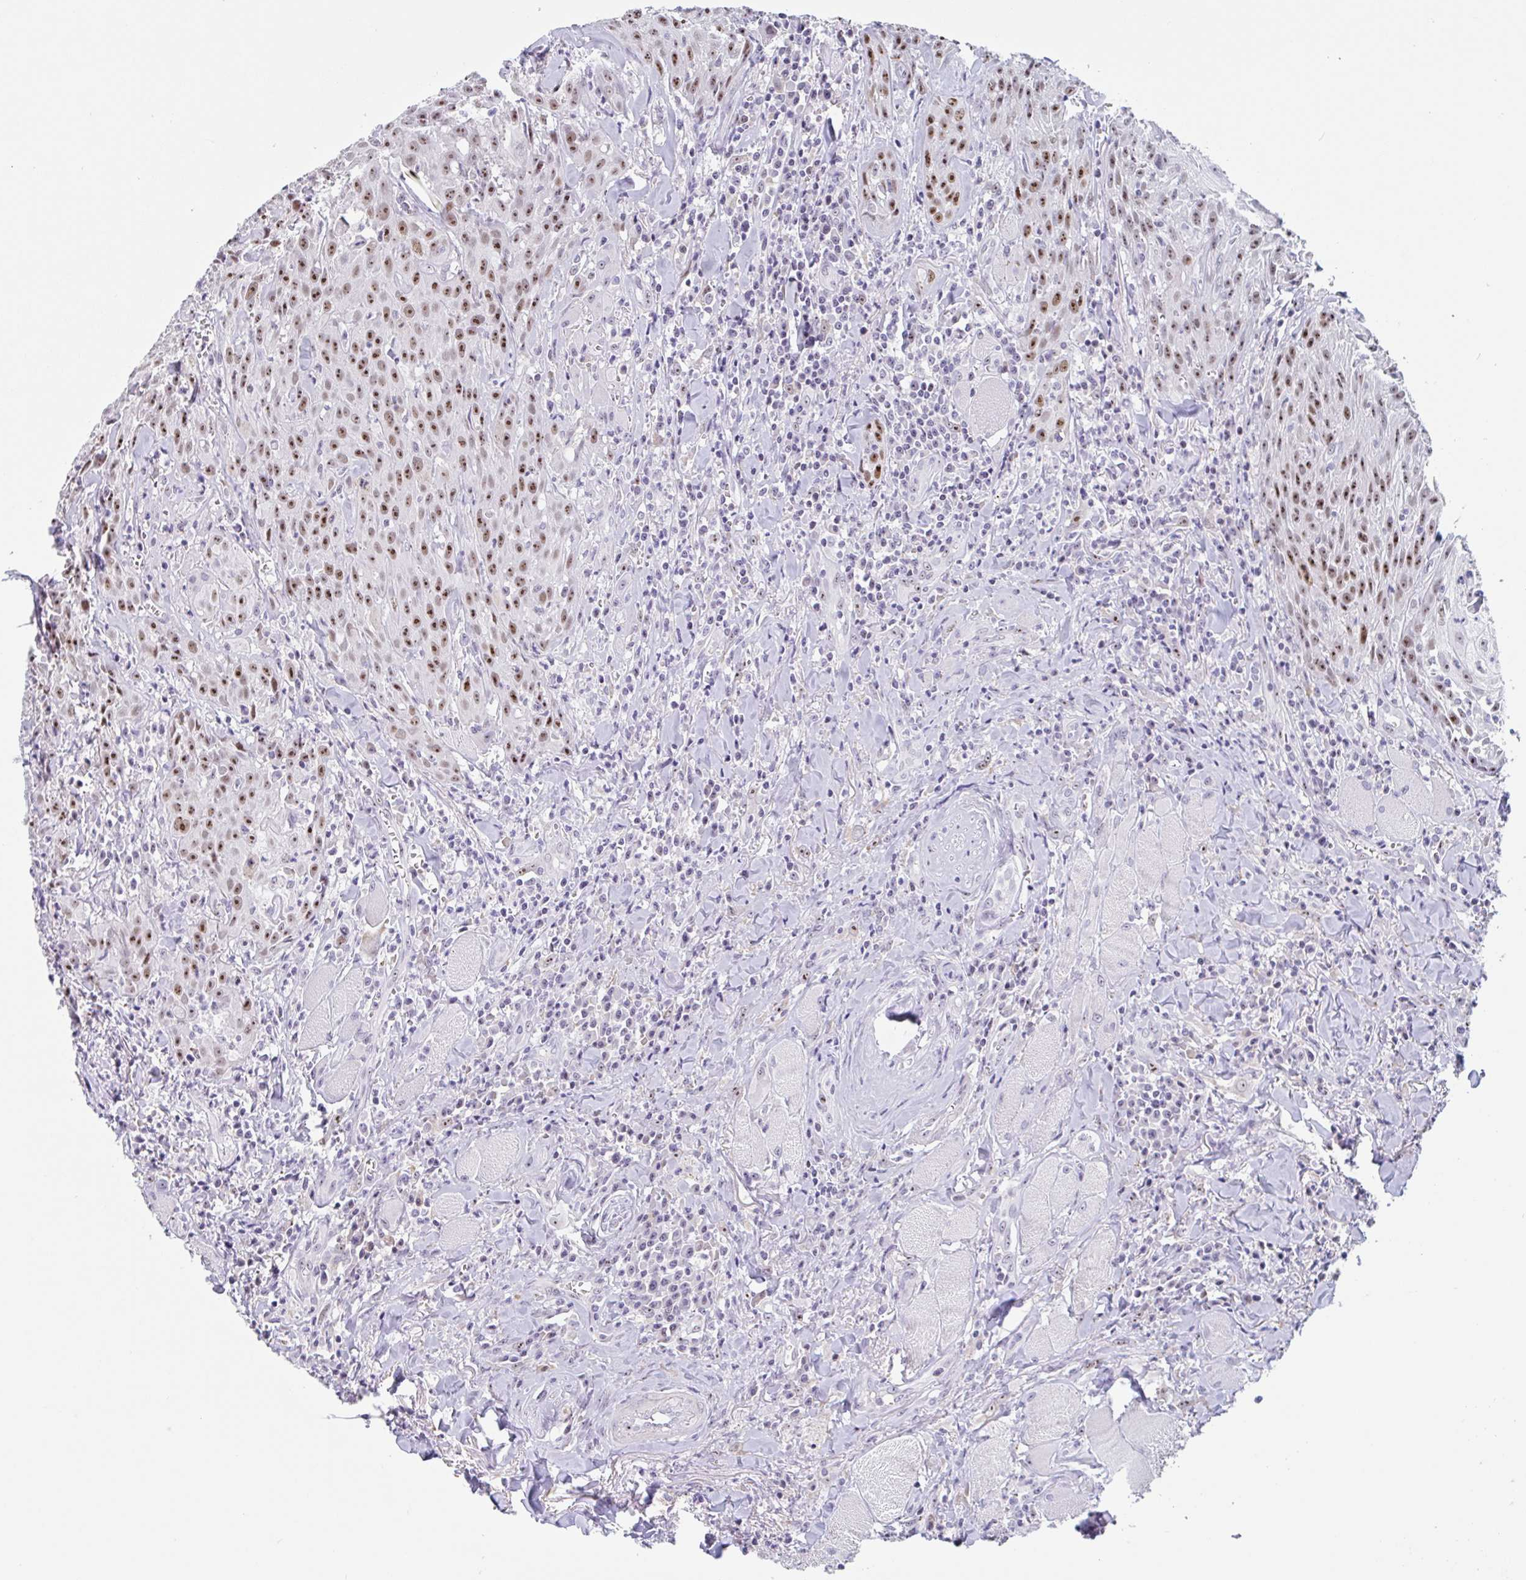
{"staining": {"intensity": "moderate", "quantity": ">75%", "location": "nuclear"}, "tissue": "head and neck cancer", "cell_type": "Tumor cells", "image_type": "cancer", "snomed": [{"axis": "morphology", "description": "Normal tissue, NOS"}, {"axis": "morphology", "description": "Squamous cell carcinoma, NOS"}, {"axis": "topography", "description": "Oral tissue"}, {"axis": "topography", "description": "Head-Neck"}], "caption": "A brown stain highlights moderate nuclear positivity of a protein in head and neck cancer (squamous cell carcinoma) tumor cells.", "gene": "LENG9", "patient": {"sex": "female", "age": 70}}